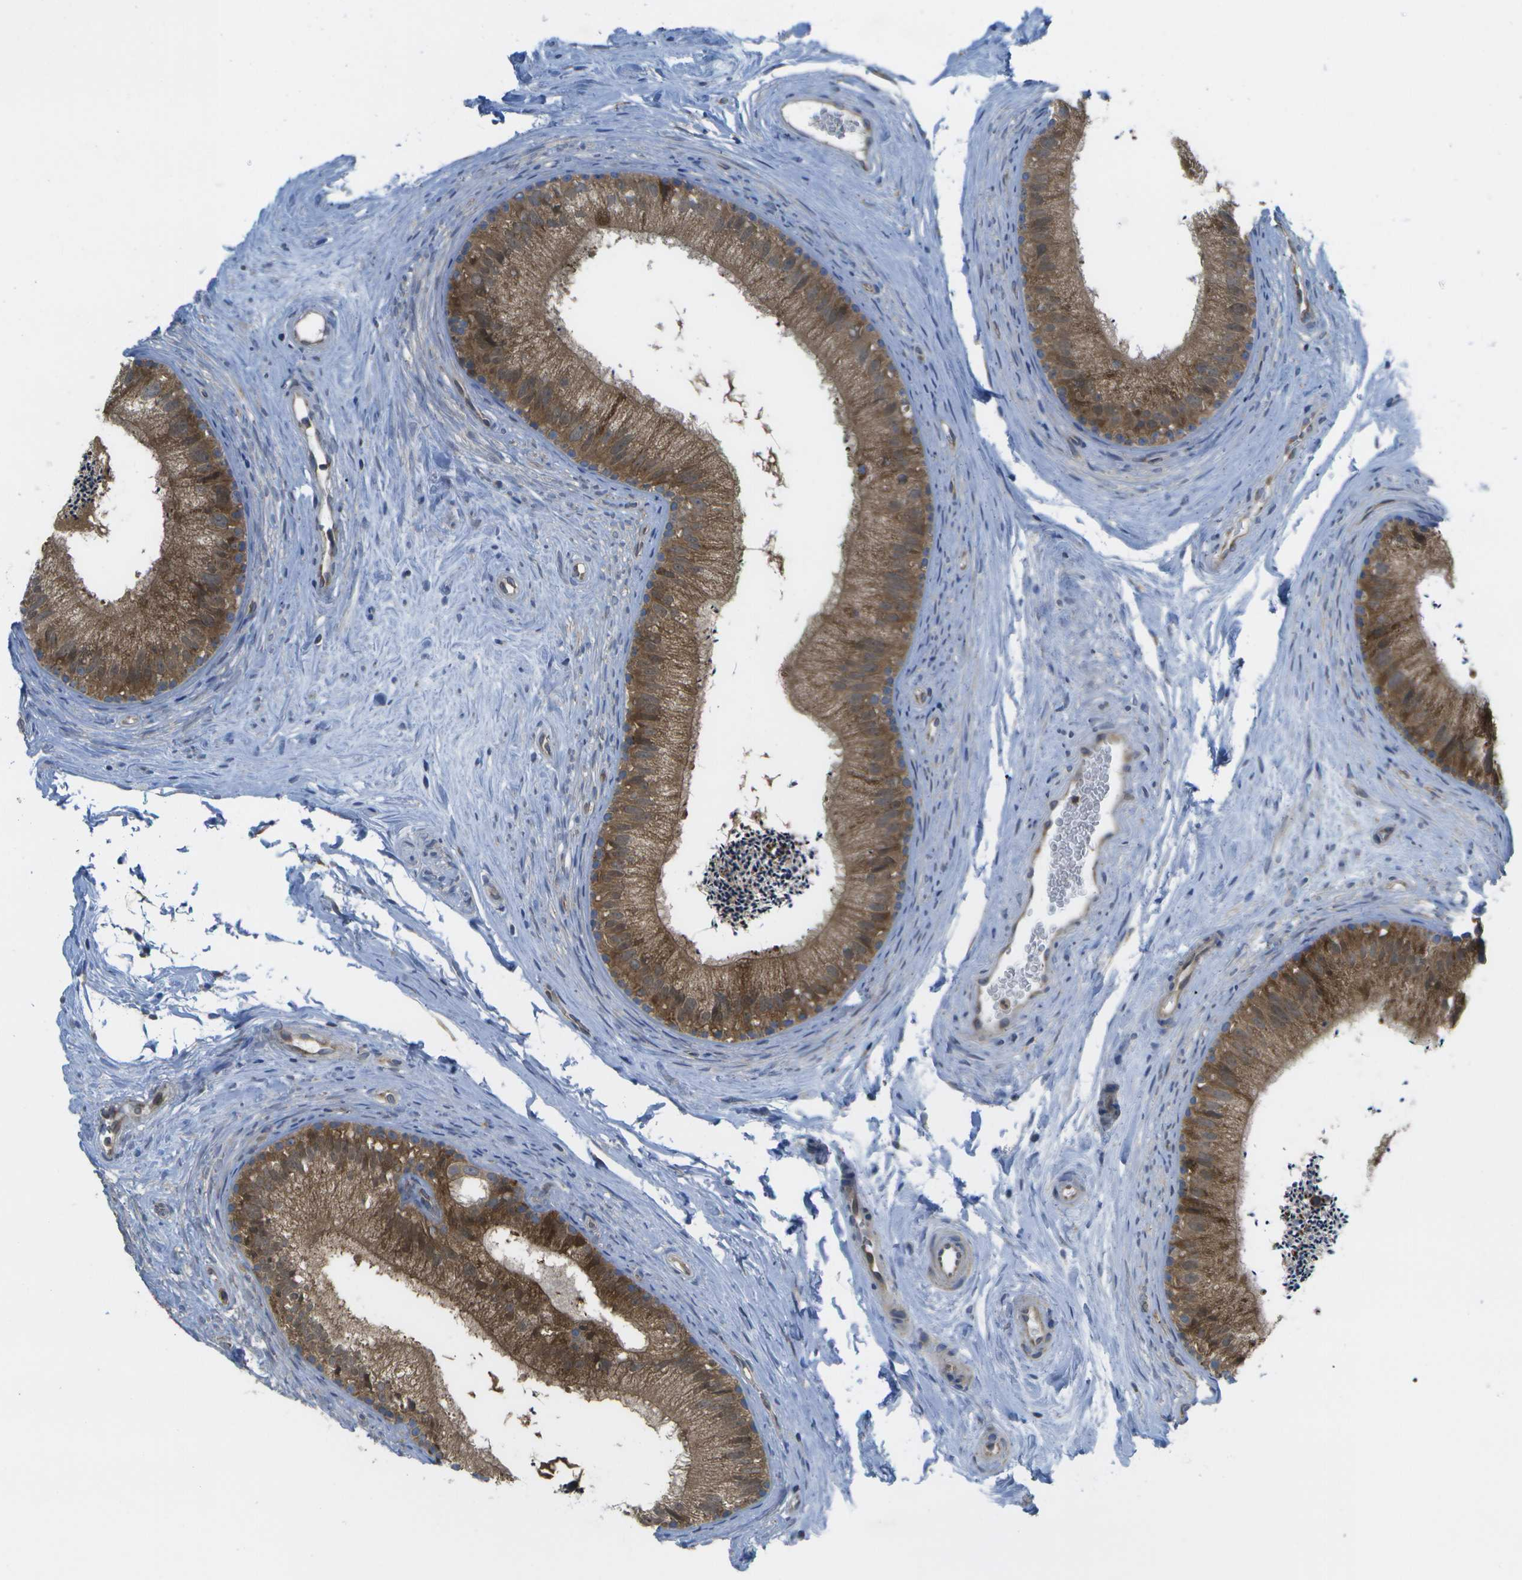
{"staining": {"intensity": "moderate", "quantity": ">75%", "location": "cytoplasmic/membranous"}, "tissue": "epididymis", "cell_type": "Glandular cells", "image_type": "normal", "snomed": [{"axis": "morphology", "description": "Normal tissue, NOS"}, {"axis": "topography", "description": "Epididymis"}], "caption": "Moderate cytoplasmic/membranous protein positivity is appreciated in about >75% of glandular cells in epididymis.", "gene": "DPM3", "patient": {"sex": "male", "age": 56}}